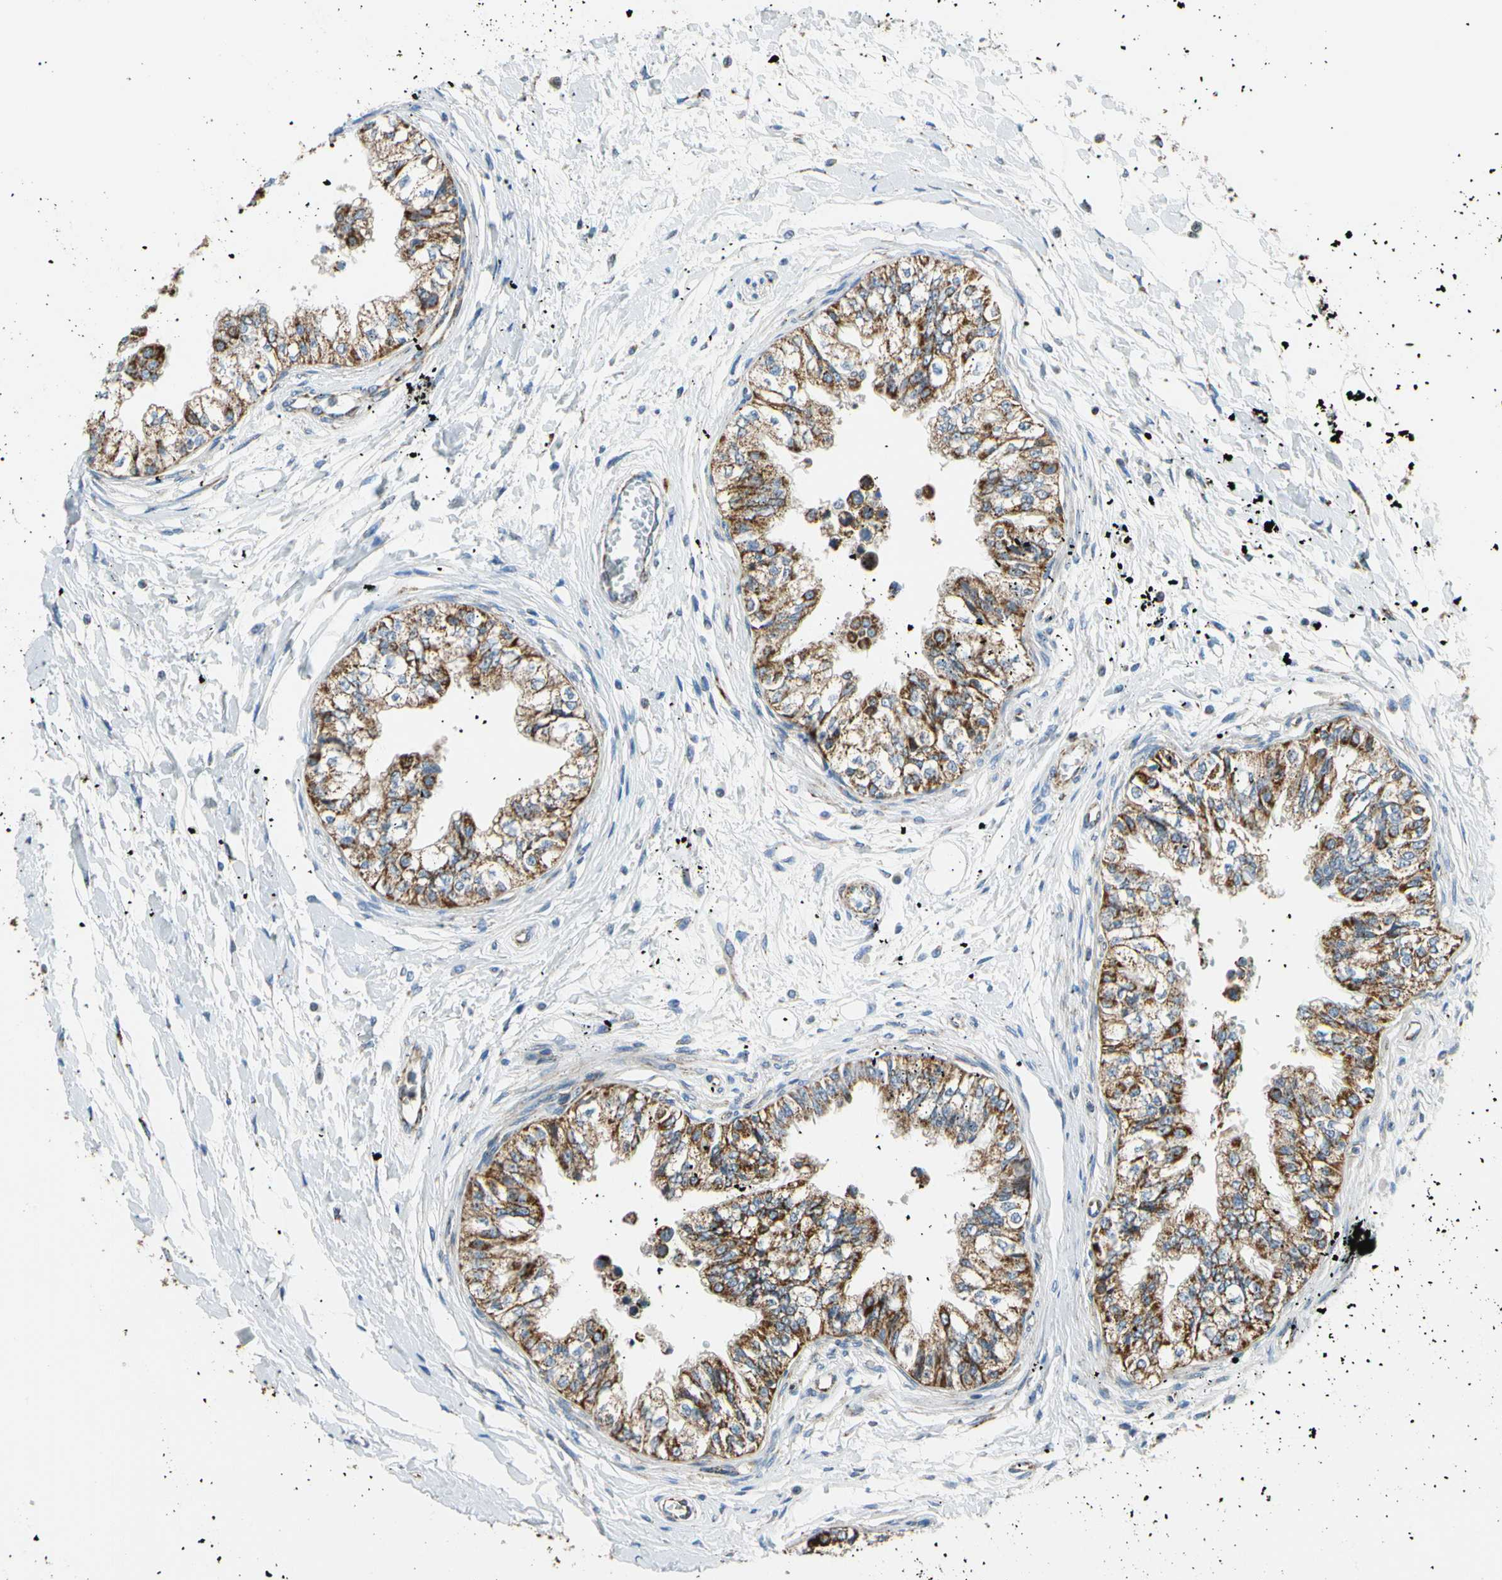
{"staining": {"intensity": "strong", "quantity": "25%-75%", "location": "cytoplasmic/membranous"}, "tissue": "epididymis", "cell_type": "Glandular cells", "image_type": "normal", "snomed": [{"axis": "morphology", "description": "Normal tissue, NOS"}, {"axis": "morphology", "description": "Adenocarcinoma, metastatic, NOS"}, {"axis": "topography", "description": "Testis"}, {"axis": "topography", "description": "Epididymis"}], "caption": "Normal epididymis exhibits strong cytoplasmic/membranous expression in about 25%-75% of glandular cells, visualized by immunohistochemistry.", "gene": "ACAT1", "patient": {"sex": "male", "age": 26}}